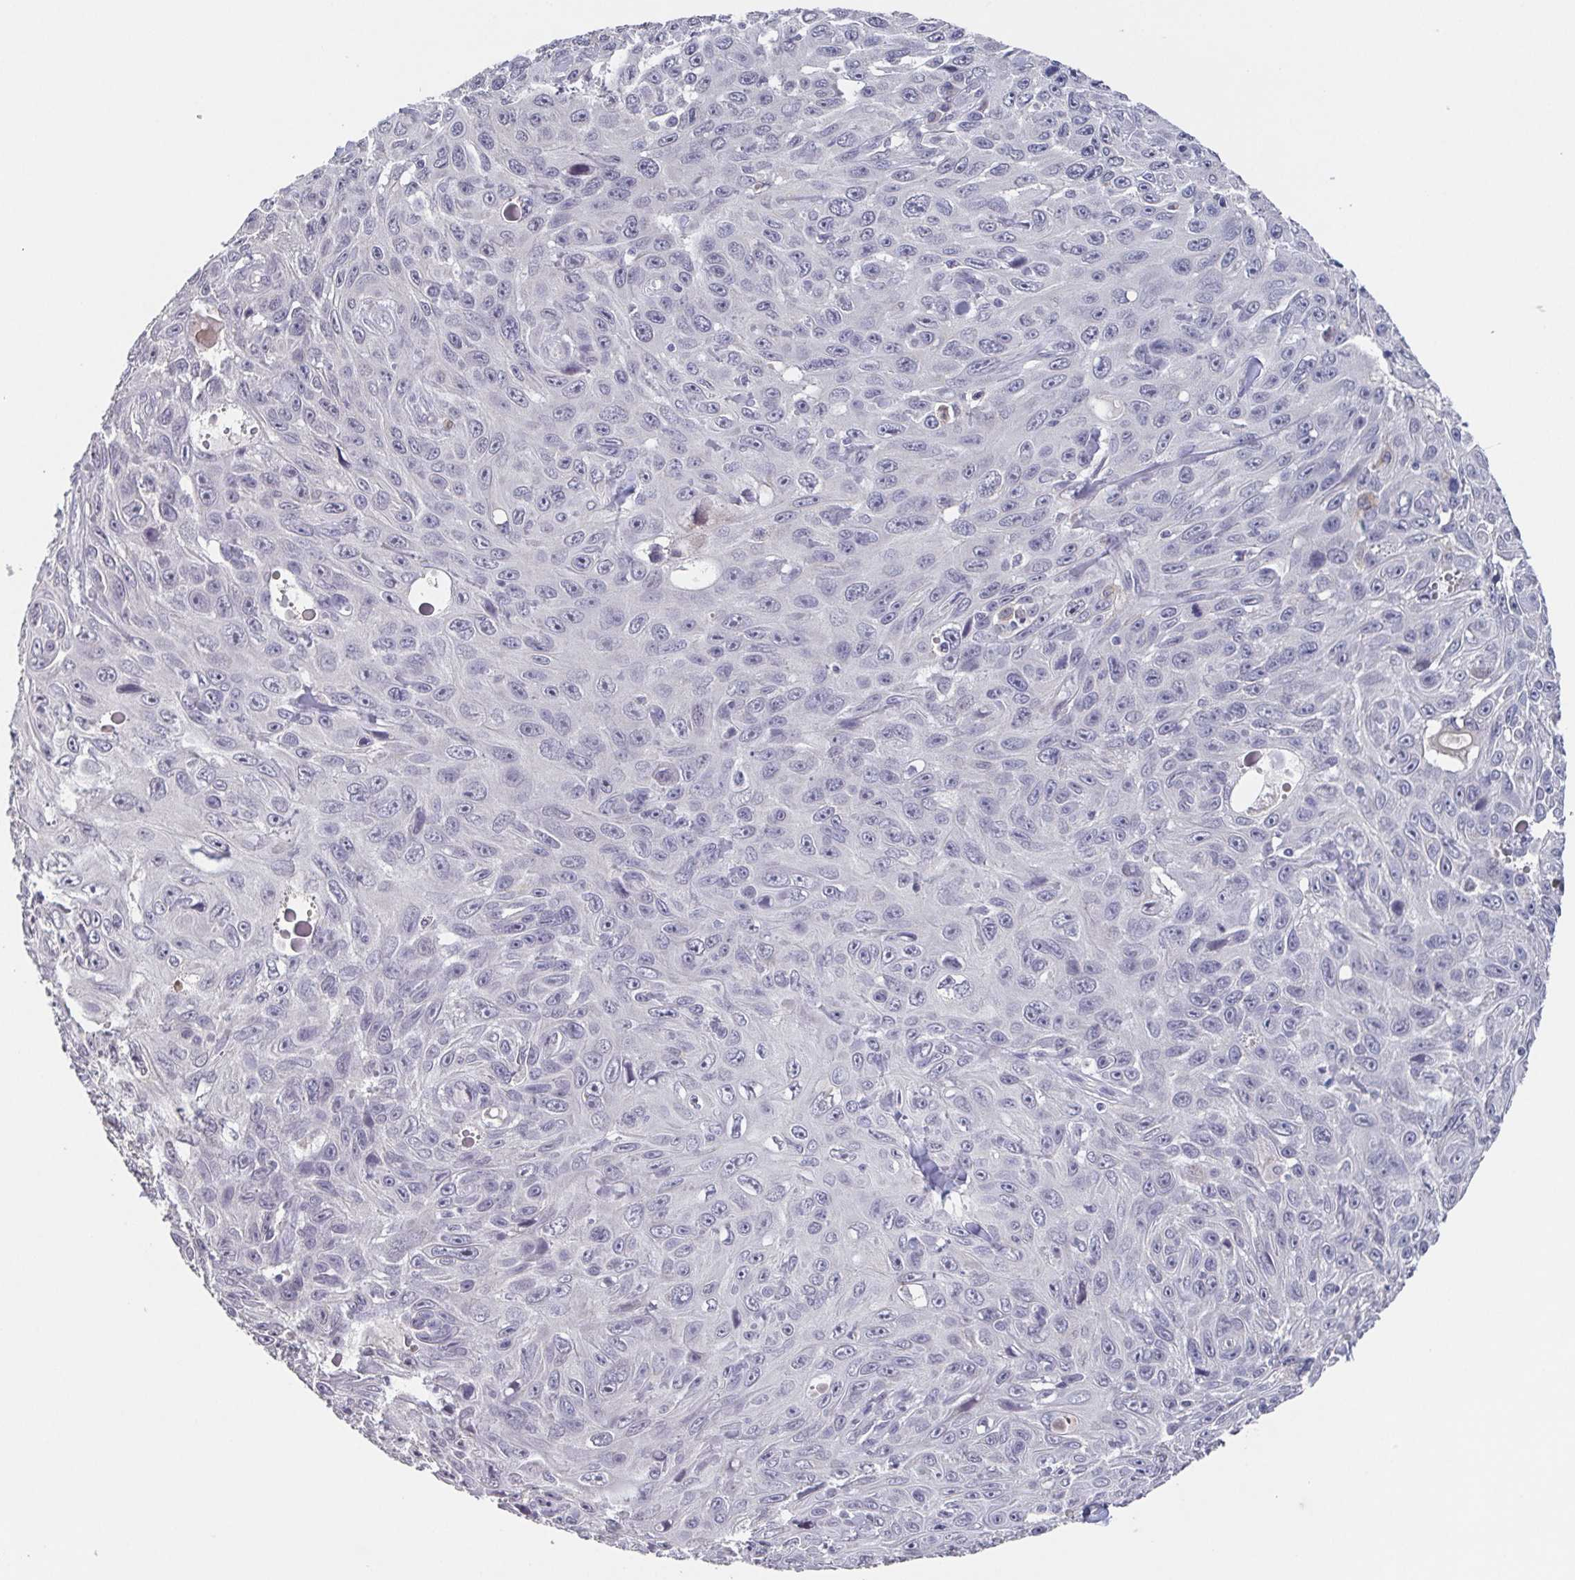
{"staining": {"intensity": "negative", "quantity": "none", "location": "none"}, "tissue": "skin cancer", "cell_type": "Tumor cells", "image_type": "cancer", "snomed": [{"axis": "morphology", "description": "Squamous cell carcinoma, NOS"}, {"axis": "topography", "description": "Skin"}], "caption": "This is a histopathology image of immunohistochemistry (IHC) staining of squamous cell carcinoma (skin), which shows no staining in tumor cells.", "gene": "GHRL", "patient": {"sex": "male", "age": 82}}